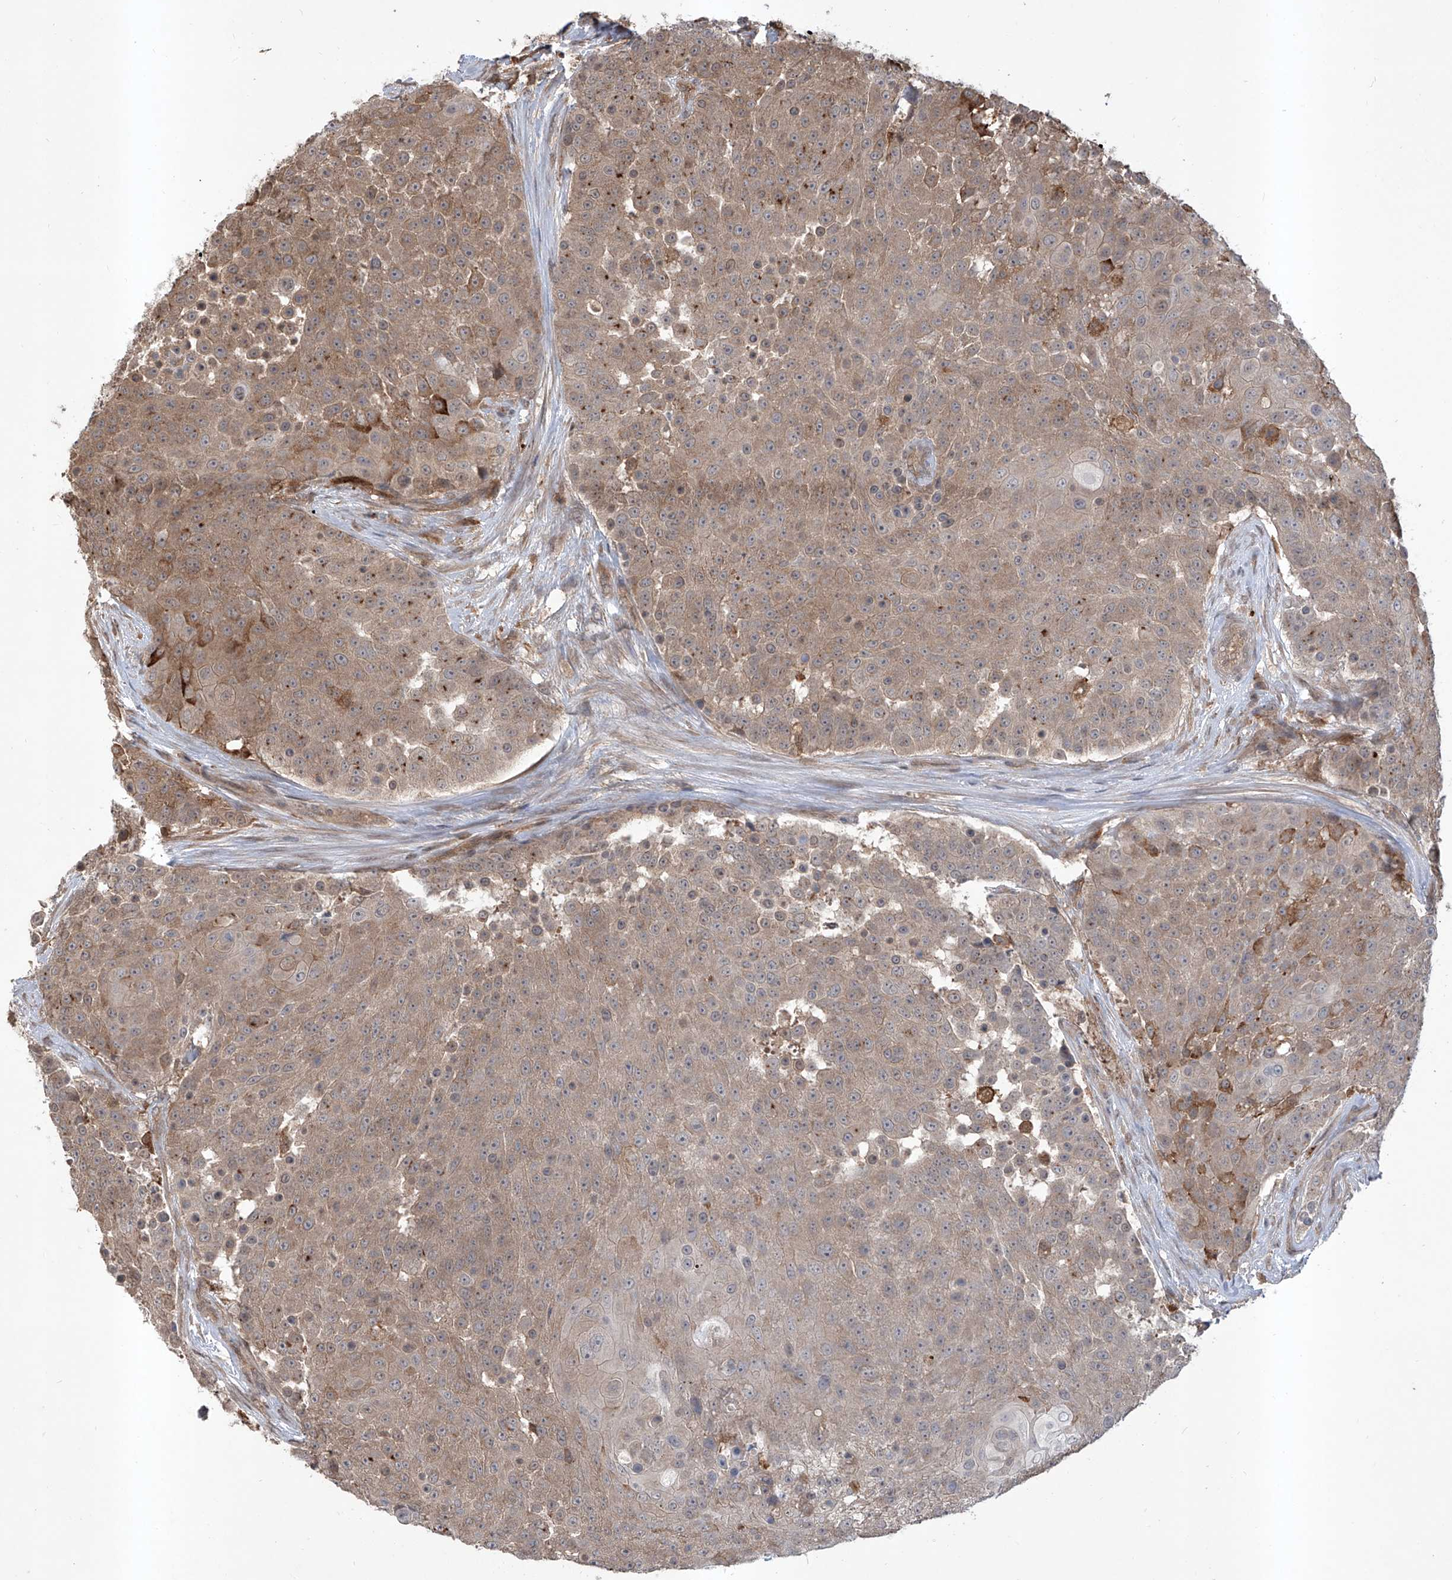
{"staining": {"intensity": "weak", "quantity": "25%-75%", "location": "cytoplasmic/membranous"}, "tissue": "urothelial cancer", "cell_type": "Tumor cells", "image_type": "cancer", "snomed": [{"axis": "morphology", "description": "Urothelial carcinoma, High grade"}, {"axis": "topography", "description": "Urinary bladder"}], "caption": "Immunohistochemistry photomicrograph of human urothelial carcinoma (high-grade) stained for a protein (brown), which demonstrates low levels of weak cytoplasmic/membranous staining in approximately 25%-75% of tumor cells.", "gene": "HOXC8", "patient": {"sex": "female", "age": 63}}